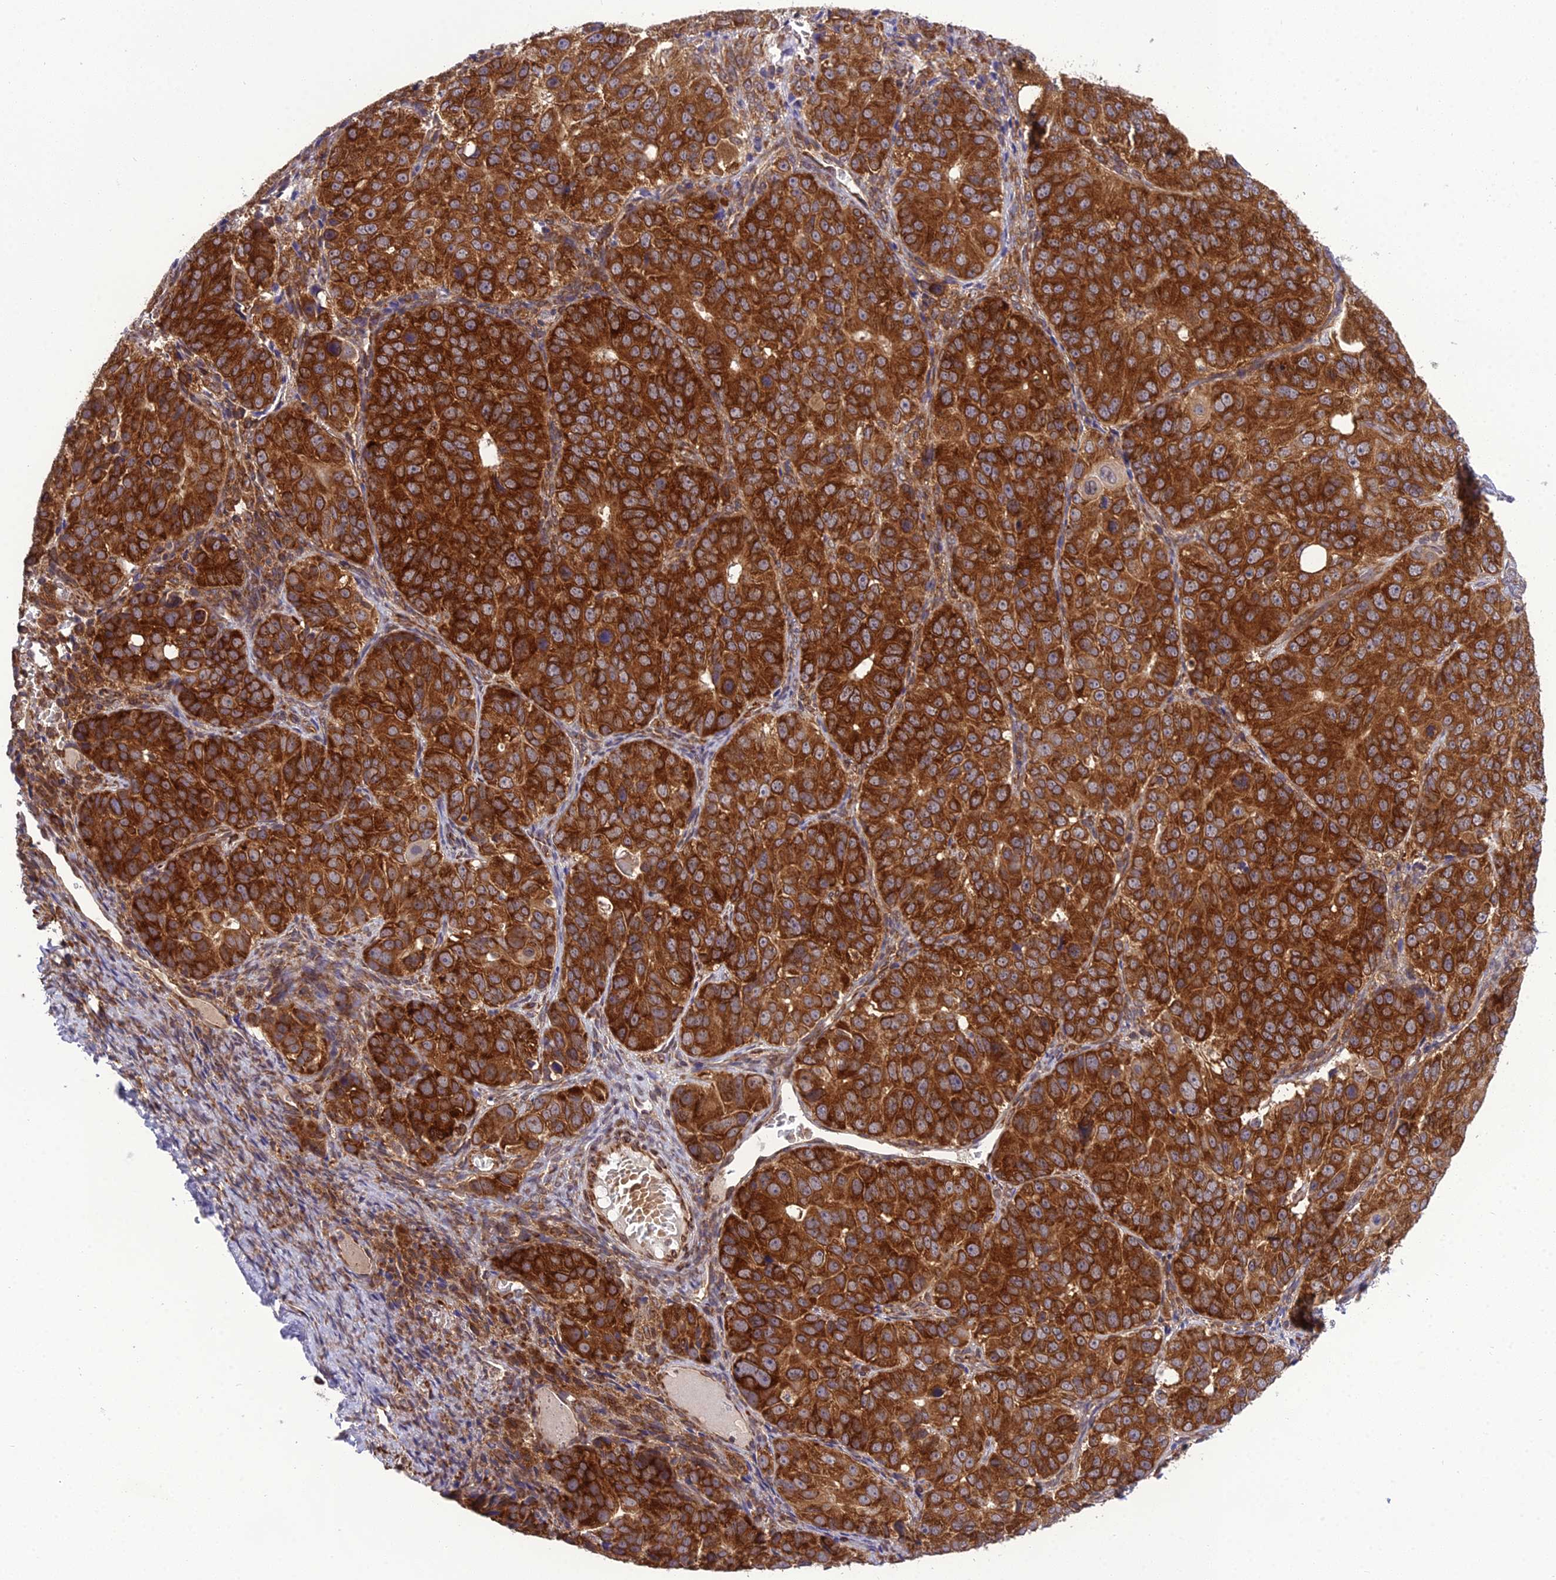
{"staining": {"intensity": "strong", "quantity": ">75%", "location": "cytoplasmic/membranous"}, "tissue": "ovarian cancer", "cell_type": "Tumor cells", "image_type": "cancer", "snomed": [{"axis": "morphology", "description": "Carcinoma, endometroid"}, {"axis": "topography", "description": "Ovary"}], "caption": "A micrograph of human ovarian endometroid carcinoma stained for a protein displays strong cytoplasmic/membranous brown staining in tumor cells. Using DAB (brown) and hematoxylin (blue) stains, captured at high magnification using brightfield microscopy.", "gene": "DHCR7", "patient": {"sex": "female", "age": 51}}